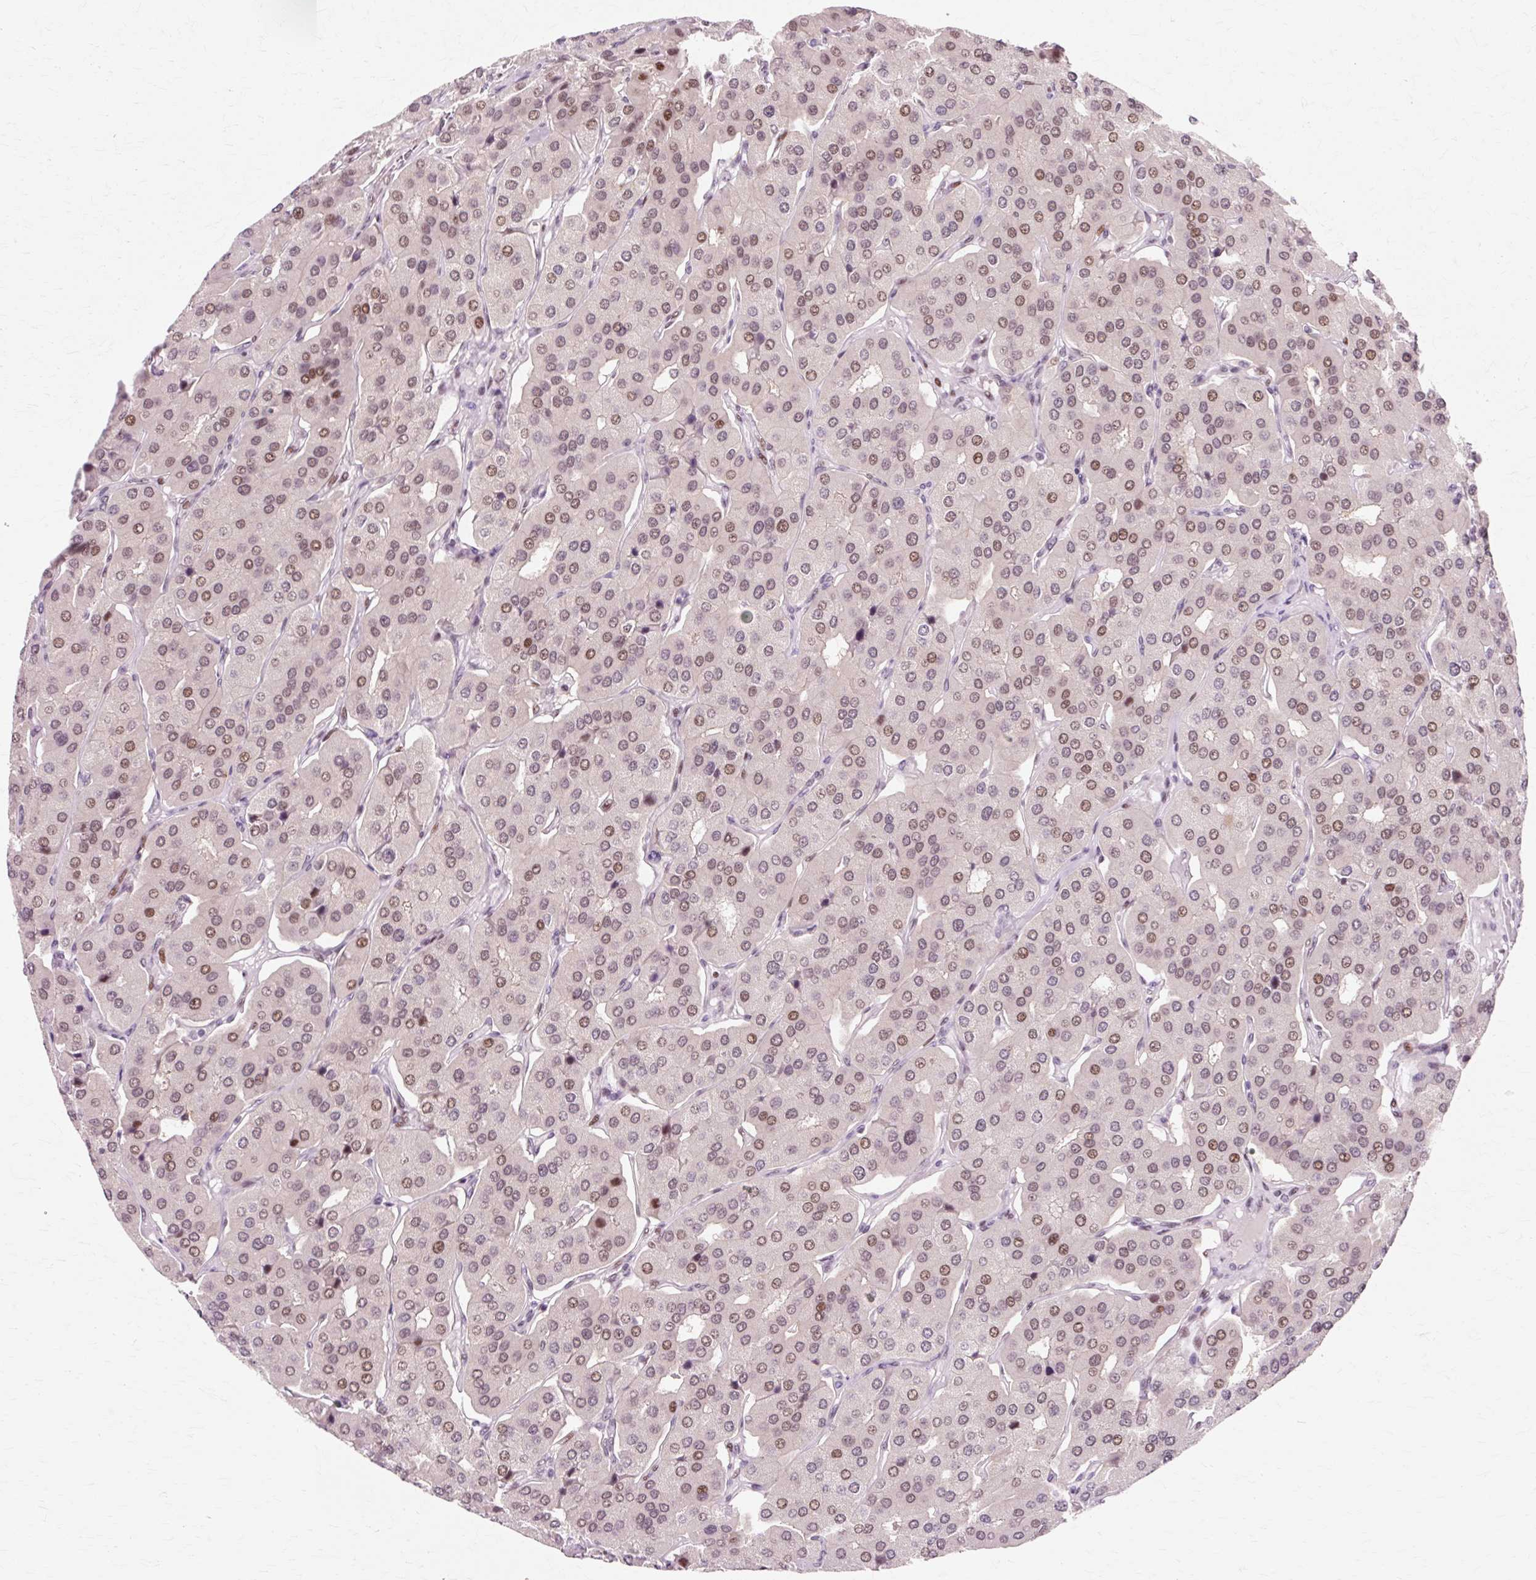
{"staining": {"intensity": "weak", "quantity": ">75%", "location": "nuclear"}, "tissue": "parathyroid gland", "cell_type": "Glandular cells", "image_type": "normal", "snomed": [{"axis": "morphology", "description": "Normal tissue, NOS"}, {"axis": "morphology", "description": "Adenoma, NOS"}, {"axis": "topography", "description": "Parathyroid gland"}], "caption": "About >75% of glandular cells in unremarkable human parathyroid gland demonstrate weak nuclear protein positivity as visualized by brown immunohistochemical staining.", "gene": "MACROD2", "patient": {"sex": "female", "age": 86}}